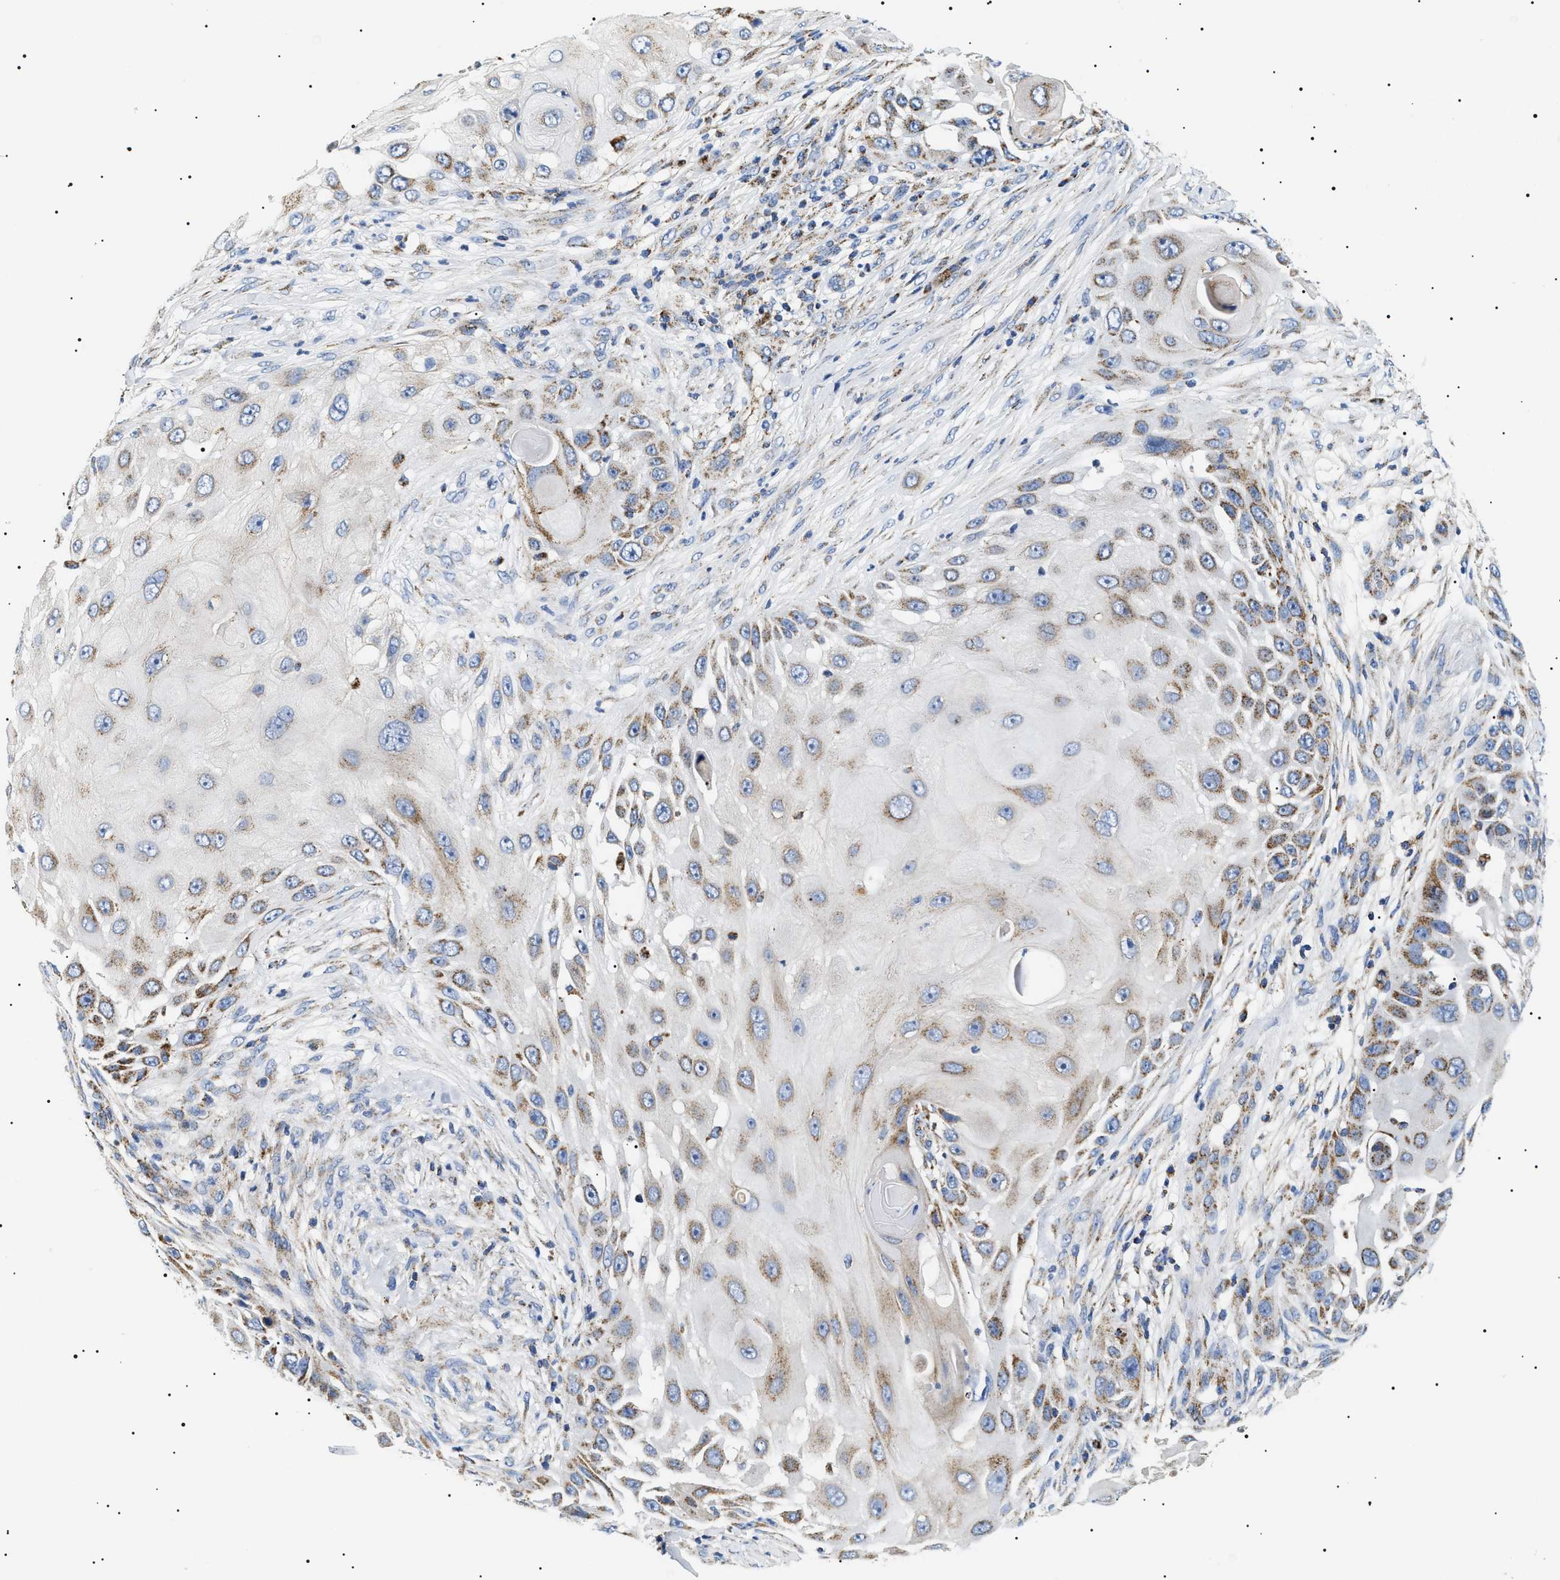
{"staining": {"intensity": "moderate", "quantity": "25%-75%", "location": "cytoplasmic/membranous"}, "tissue": "skin cancer", "cell_type": "Tumor cells", "image_type": "cancer", "snomed": [{"axis": "morphology", "description": "Squamous cell carcinoma, NOS"}, {"axis": "topography", "description": "Skin"}], "caption": "Protein analysis of skin cancer tissue exhibits moderate cytoplasmic/membranous expression in about 25%-75% of tumor cells.", "gene": "OXSM", "patient": {"sex": "female", "age": 44}}